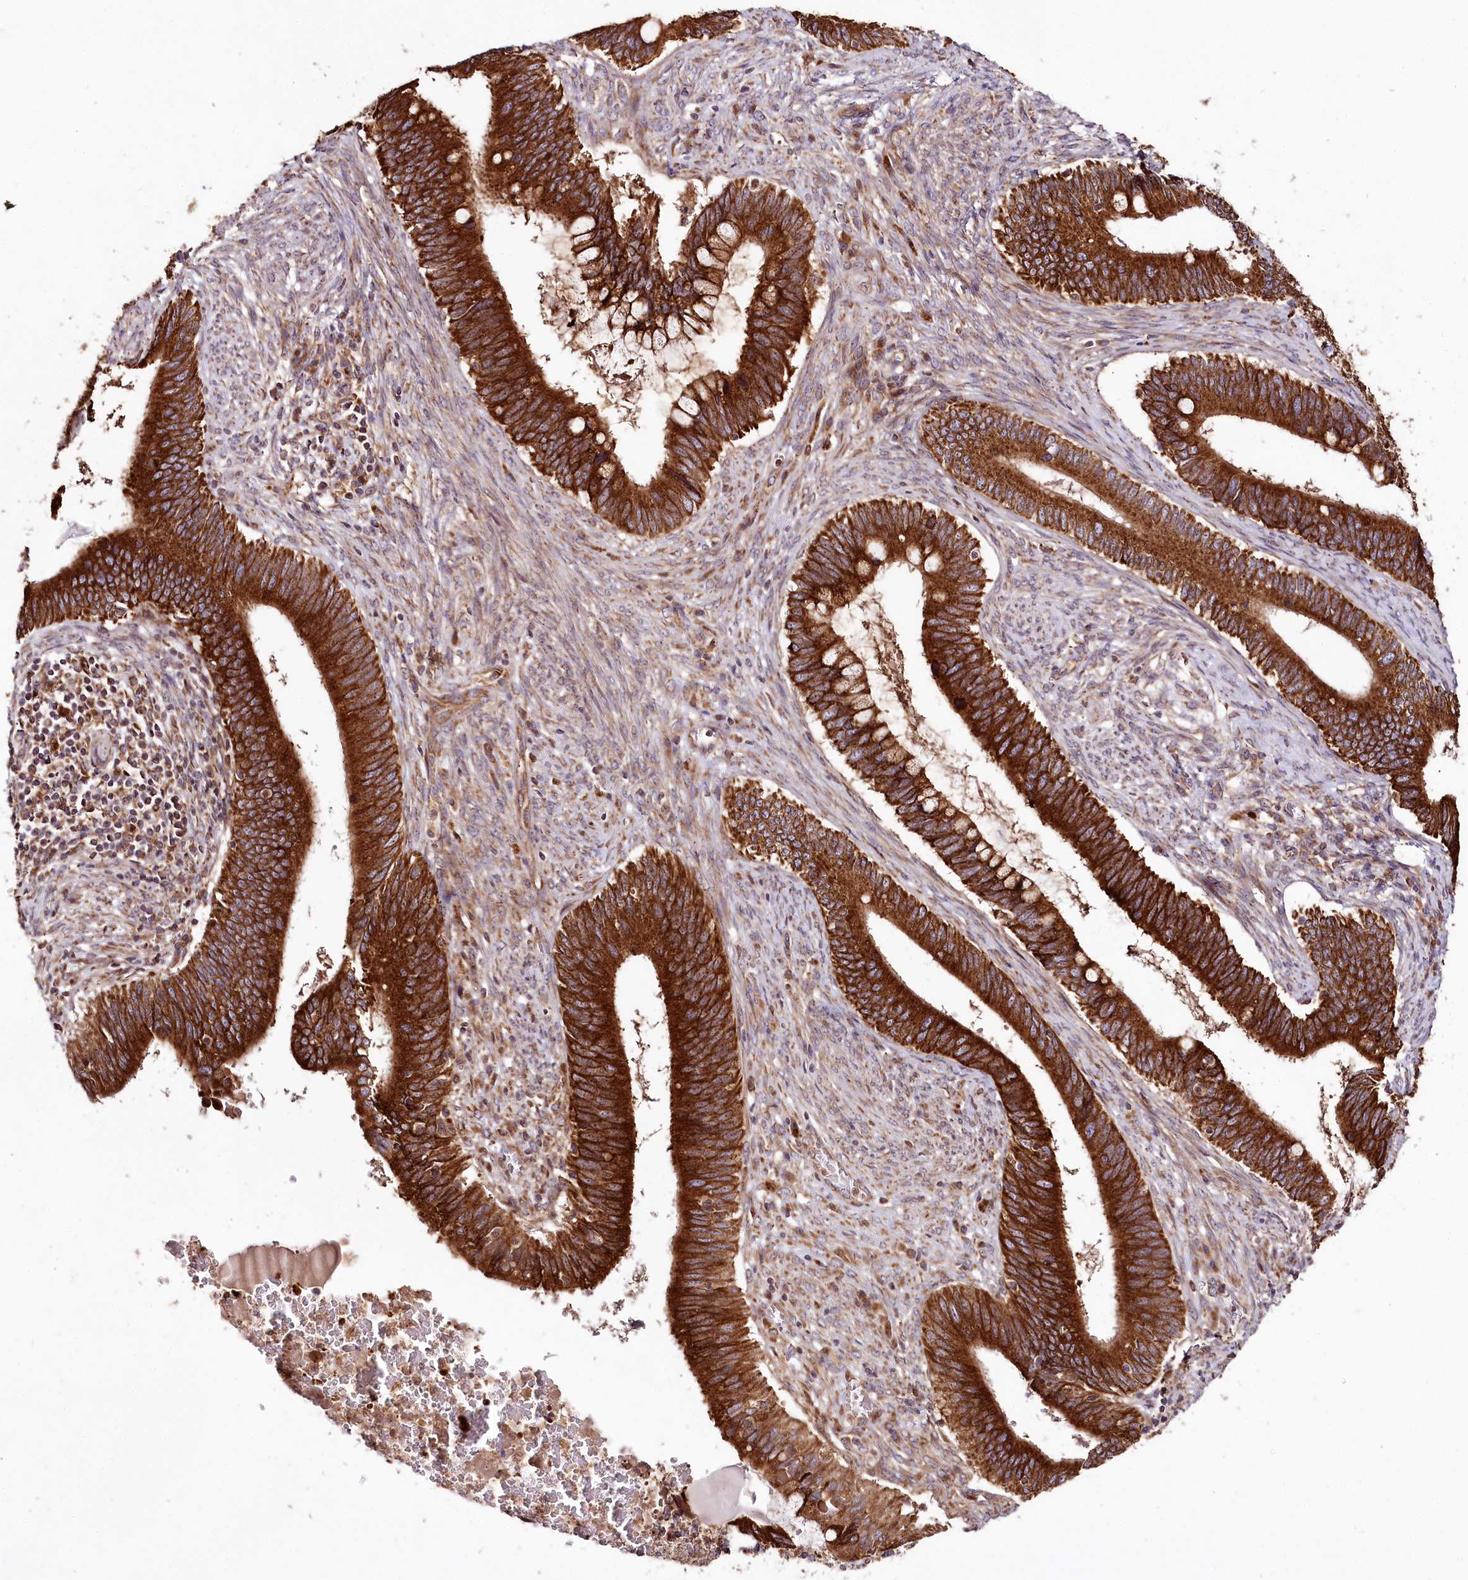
{"staining": {"intensity": "strong", "quantity": ">75%", "location": "cytoplasmic/membranous"}, "tissue": "cervical cancer", "cell_type": "Tumor cells", "image_type": "cancer", "snomed": [{"axis": "morphology", "description": "Adenocarcinoma, NOS"}, {"axis": "topography", "description": "Cervix"}], "caption": "A high-resolution photomicrograph shows immunohistochemistry (IHC) staining of adenocarcinoma (cervical), which shows strong cytoplasmic/membranous expression in about >75% of tumor cells. The protein is shown in brown color, while the nuclei are stained blue.", "gene": "RAB7A", "patient": {"sex": "female", "age": 42}}